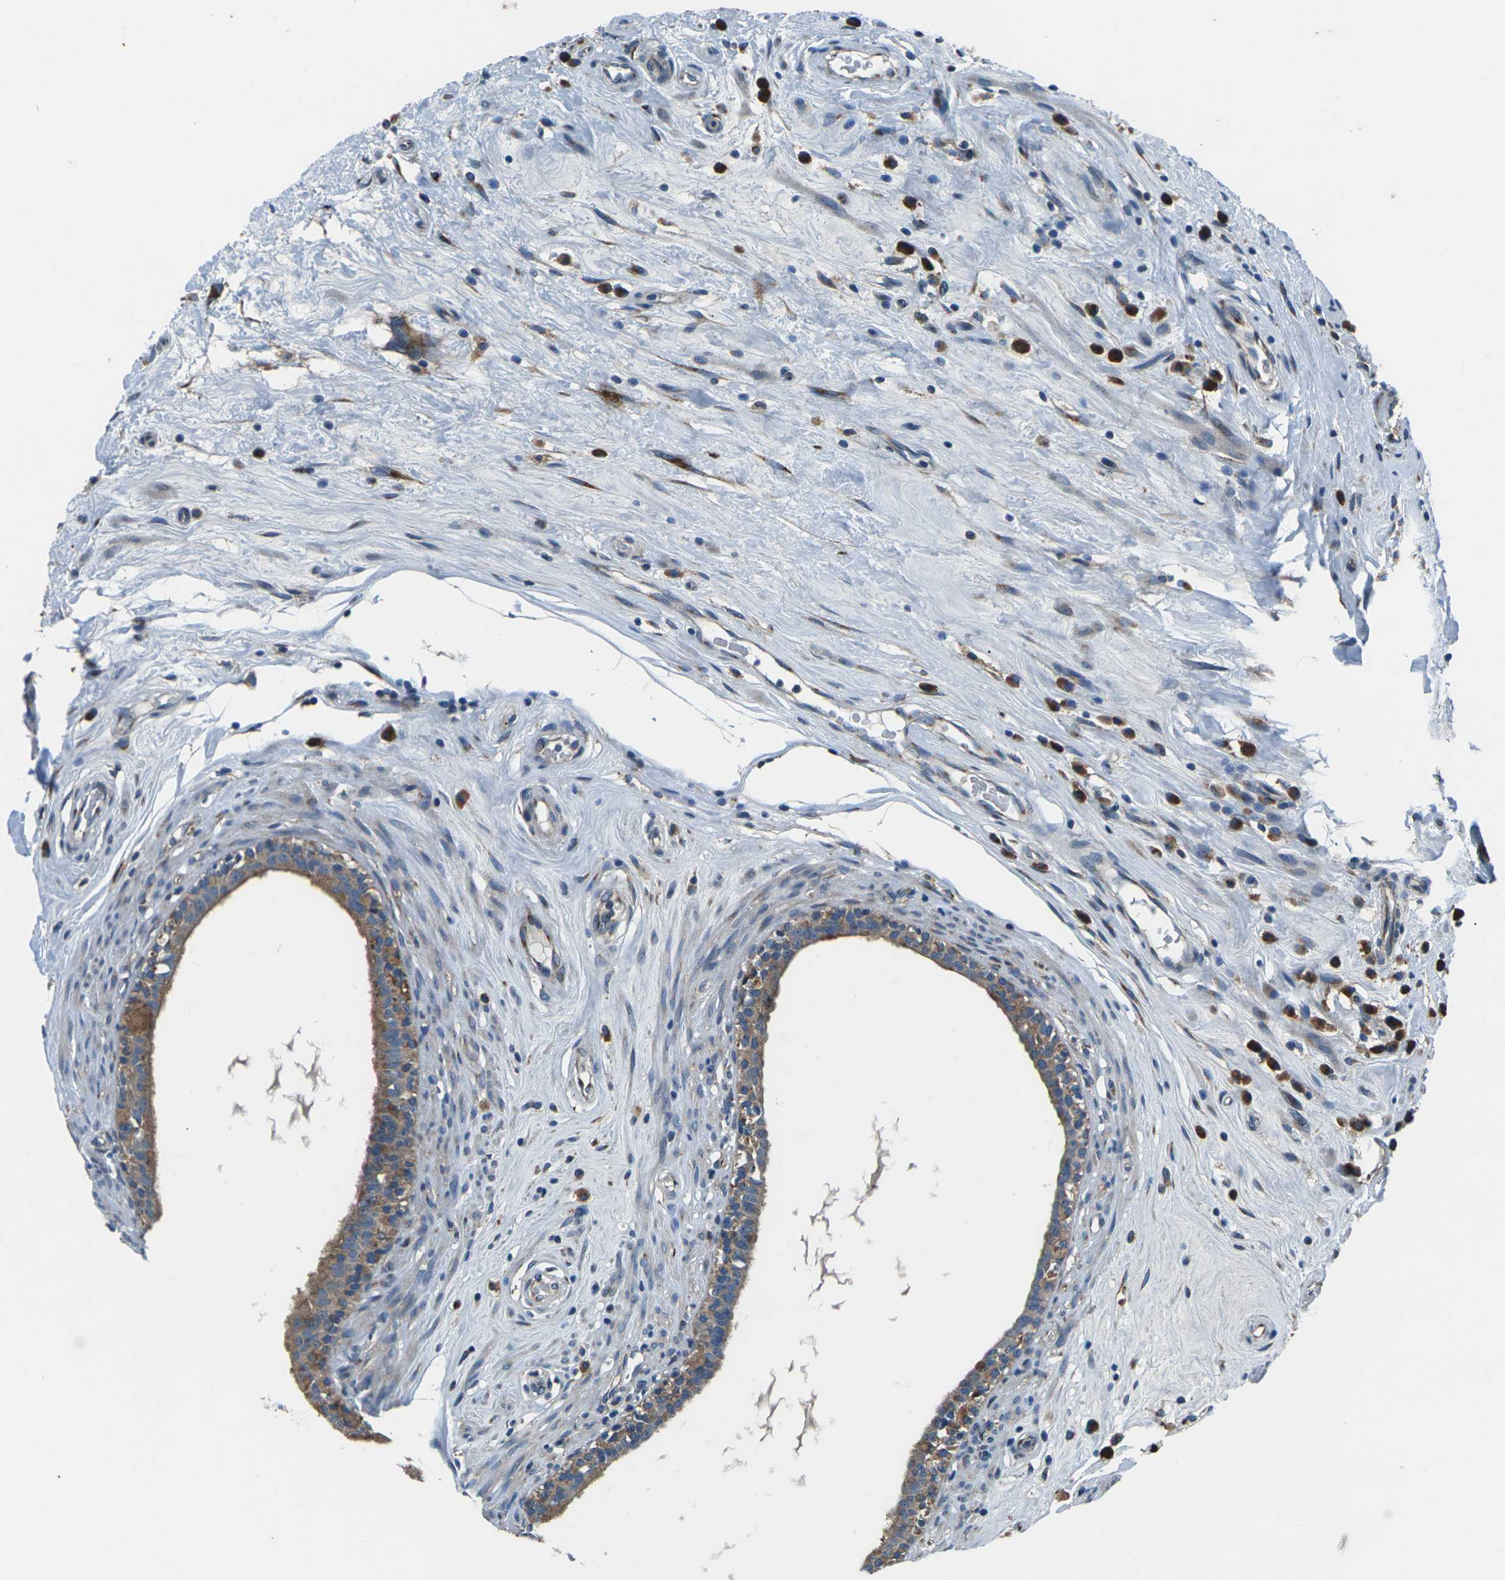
{"staining": {"intensity": "moderate", "quantity": ">75%", "location": "cytoplasmic/membranous"}, "tissue": "epididymis", "cell_type": "Glandular cells", "image_type": "normal", "snomed": [{"axis": "morphology", "description": "Normal tissue, NOS"}, {"axis": "morphology", "description": "Inflammation, NOS"}, {"axis": "topography", "description": "Epididymis"}], "caption": "Immunohistochemical staining of normal epididymis shows >75% levels of moderate cytoplasmic/membranous protein expression in approximately >75% of glandular cells. (DAB IHC with brightfield microscopy, high magnification).", "gene": "GABRP", "patient": {"sex": "male", "age": 84}}